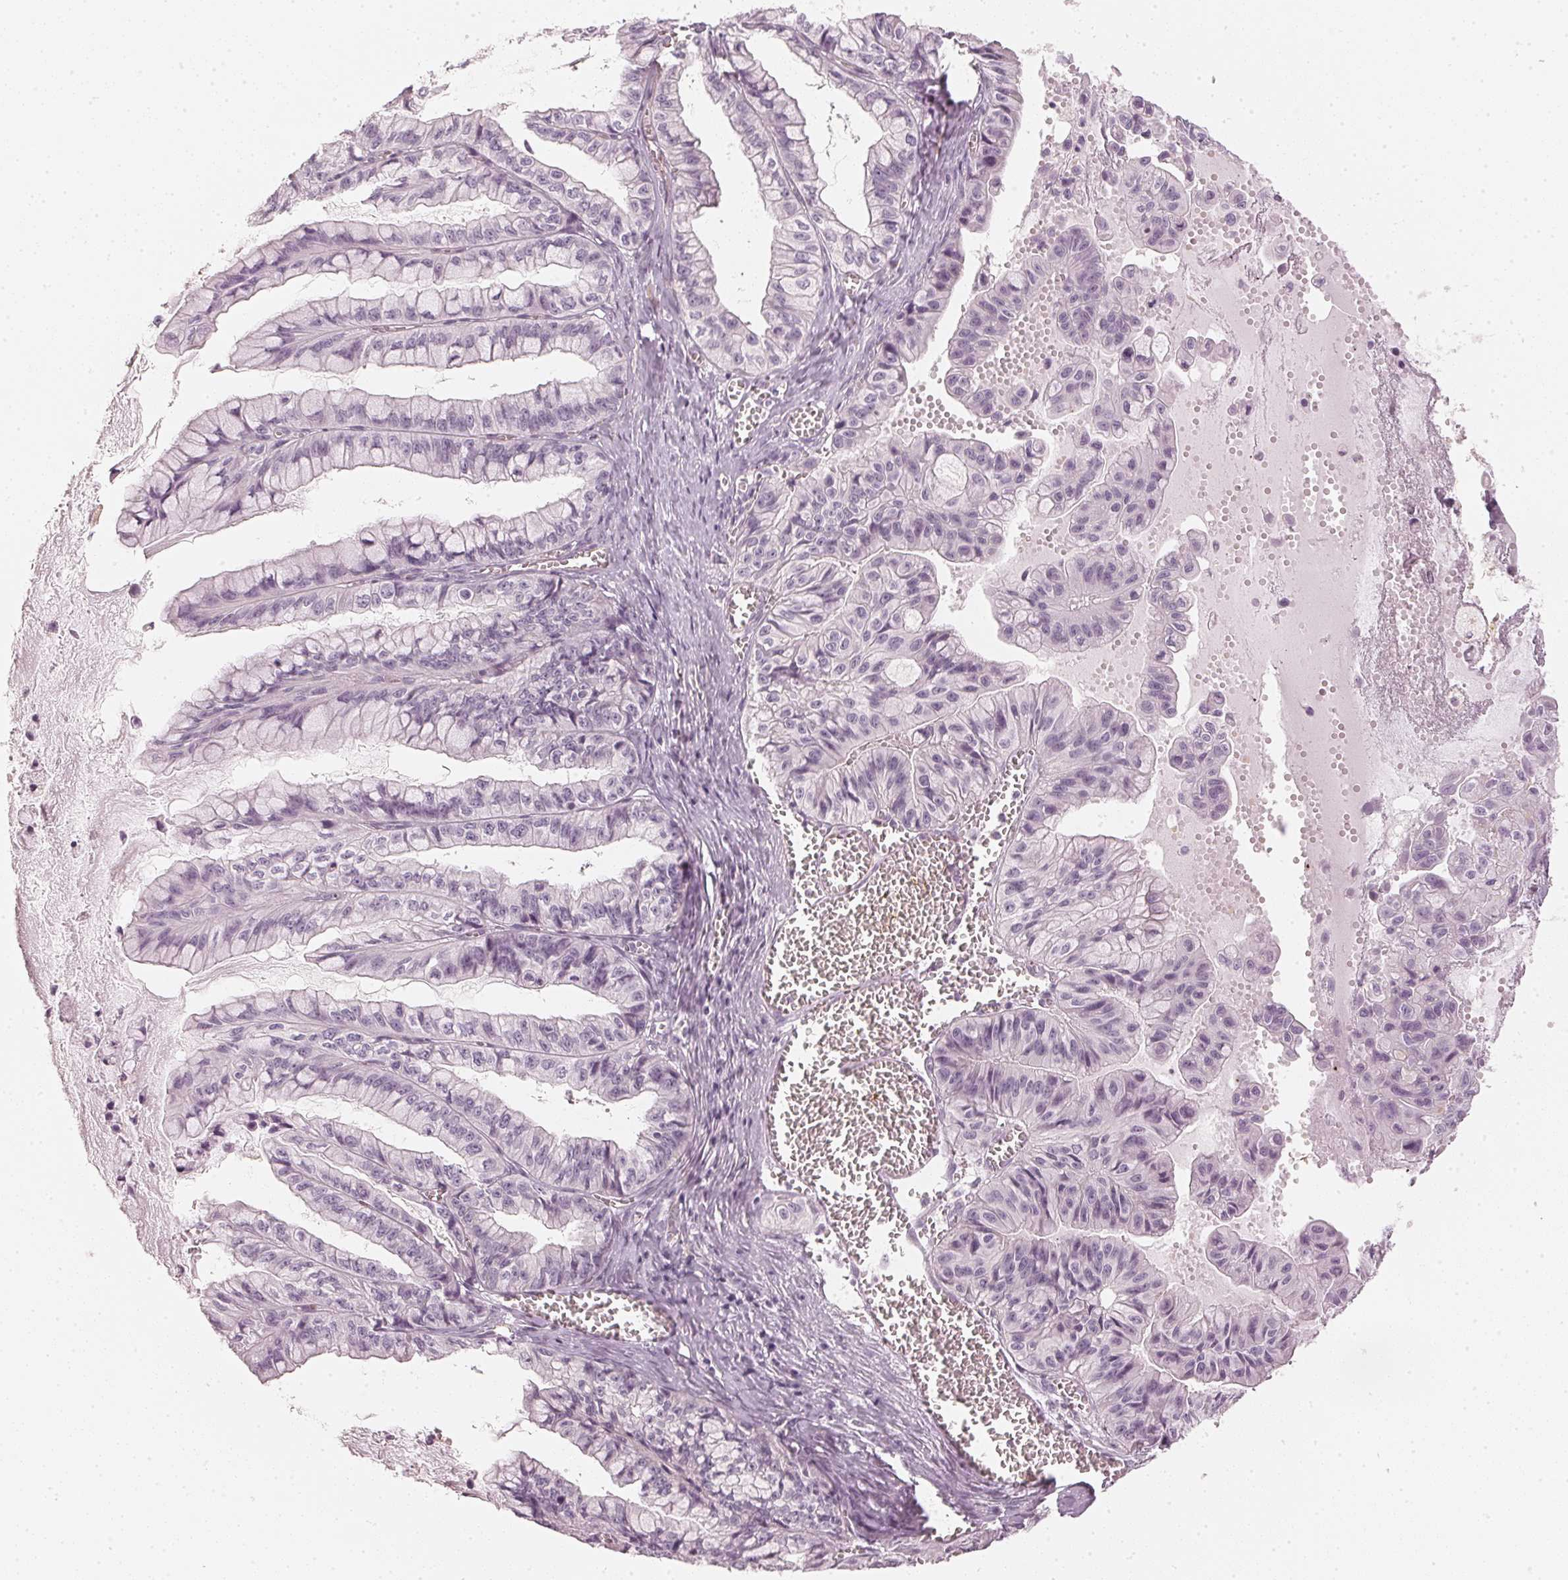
{"staining": {"intensity": "negative", "quantity": "none", "location": "none"}, "tissue": "ovarian cancer", "cell_type": "Tumor cells", "image_type": "cancer", "snomed": [{"axis": "morphology", "description": "Cystadenocarcinoma, mucinous, NOS"}, {"axis": "topography", "description": "Ovary"}], "caption": "High magnification brightfield microscopy of ovarian cancer (mucinous cystadenocarcinoma) stained with DAB (brown) and counterstained with hematoxylin (blue): tumor cells show no significant positivity.", "gene": "APLP1", "patient": {"sex": "female", "age": 72}}